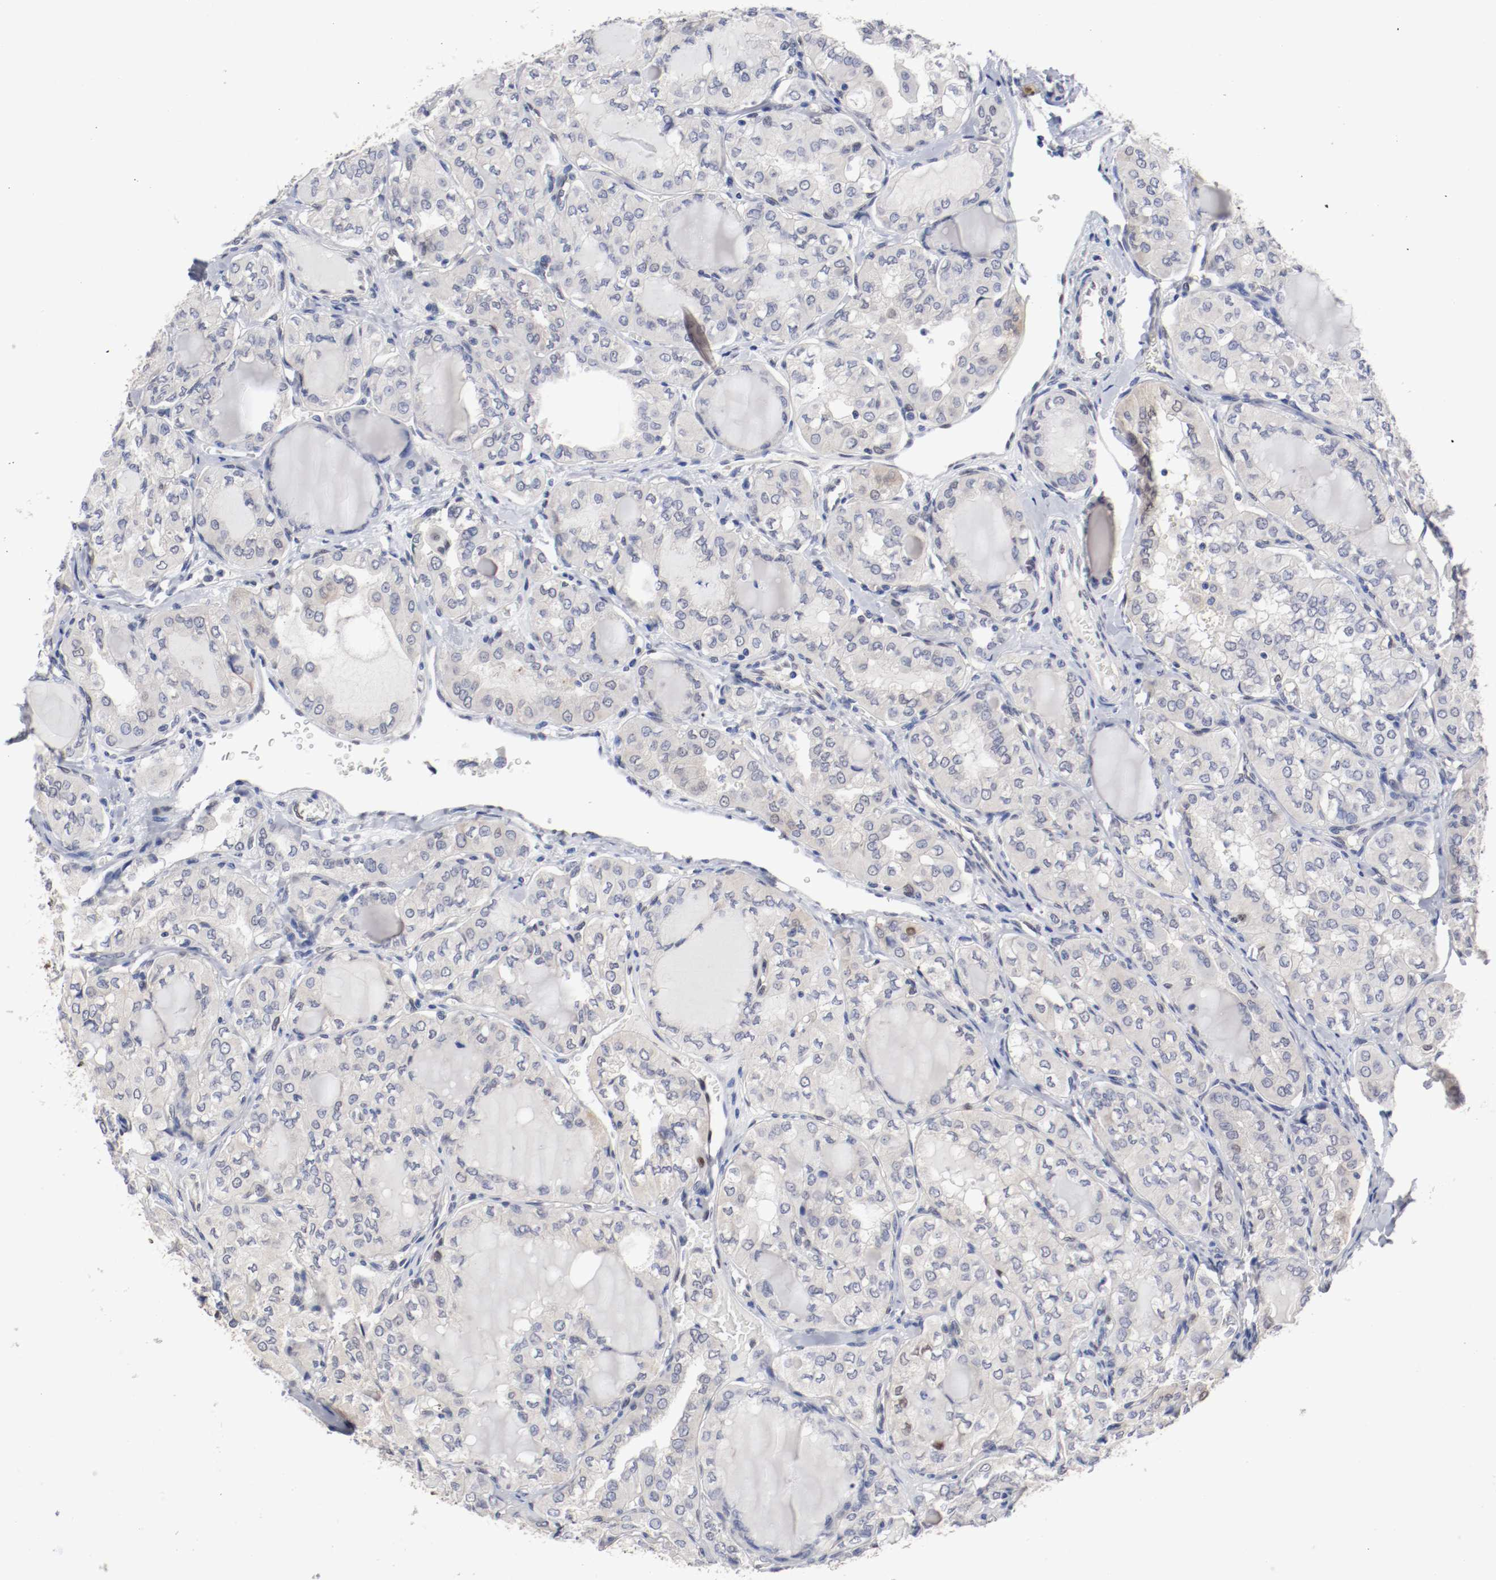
{"staining": {"intensity": "weak", "quantity": "<25%", "location": "cytoplasmic/membranous,nuclear"}, "tissue": "thyroid cancer", "cell_type": "Tumor cells", "image_type": "cancer", "snomed": [{"axis": "morphology", "description": "Papillary adenocarcinoma, NOS"}, {"axis": "topography", "description": "Thyroid gland"}], "caption": "The IHC micrograph has no significant positivity in tumor cells of thyroid cancer (papillary adenocarcinoma) tissue.", "gene": "FOSL2", "patient": {"sex": "male", "age": 20}}